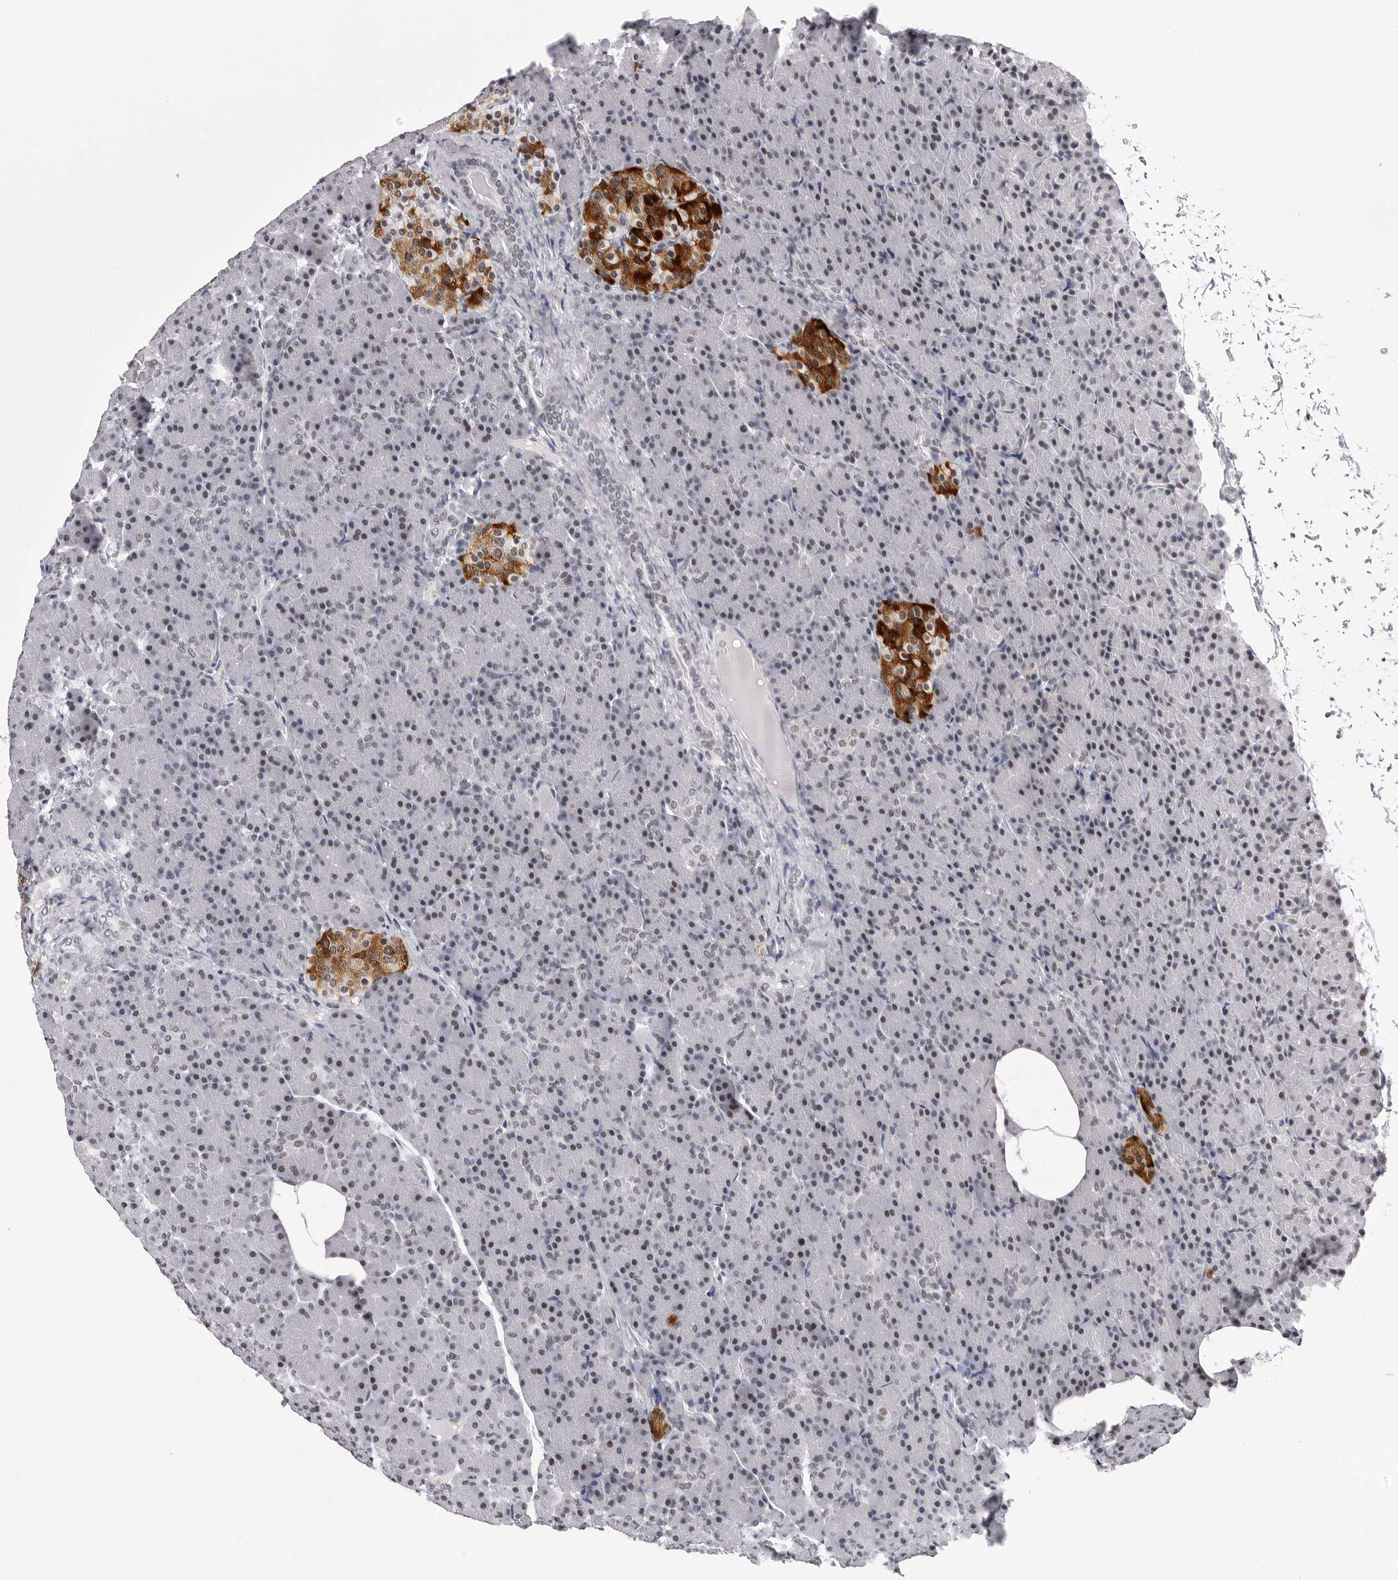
{"staining": {"intensity": "weak", "quantity": "25%-75%", "location": "nuclear"}, "tissue": "pancreas", "cell_type": "Exocrine glandular cells", "image_type": "normal", "snomed": [{"axis": "morphology", "description": "Normal tissue, NOS"}, {"axis": "topography", "description": "Pancreas"}], "caption": "Immunohistochemical staining of normal pancreas reveals low levels of weak nuclear expression in about 25%-75% of exocrine glandular cells. (DAB IHC, brown staining for protein, blue staining for nuclei).", "gene": "SF3B4", "patient": {"sex": "female", "age": 43}}